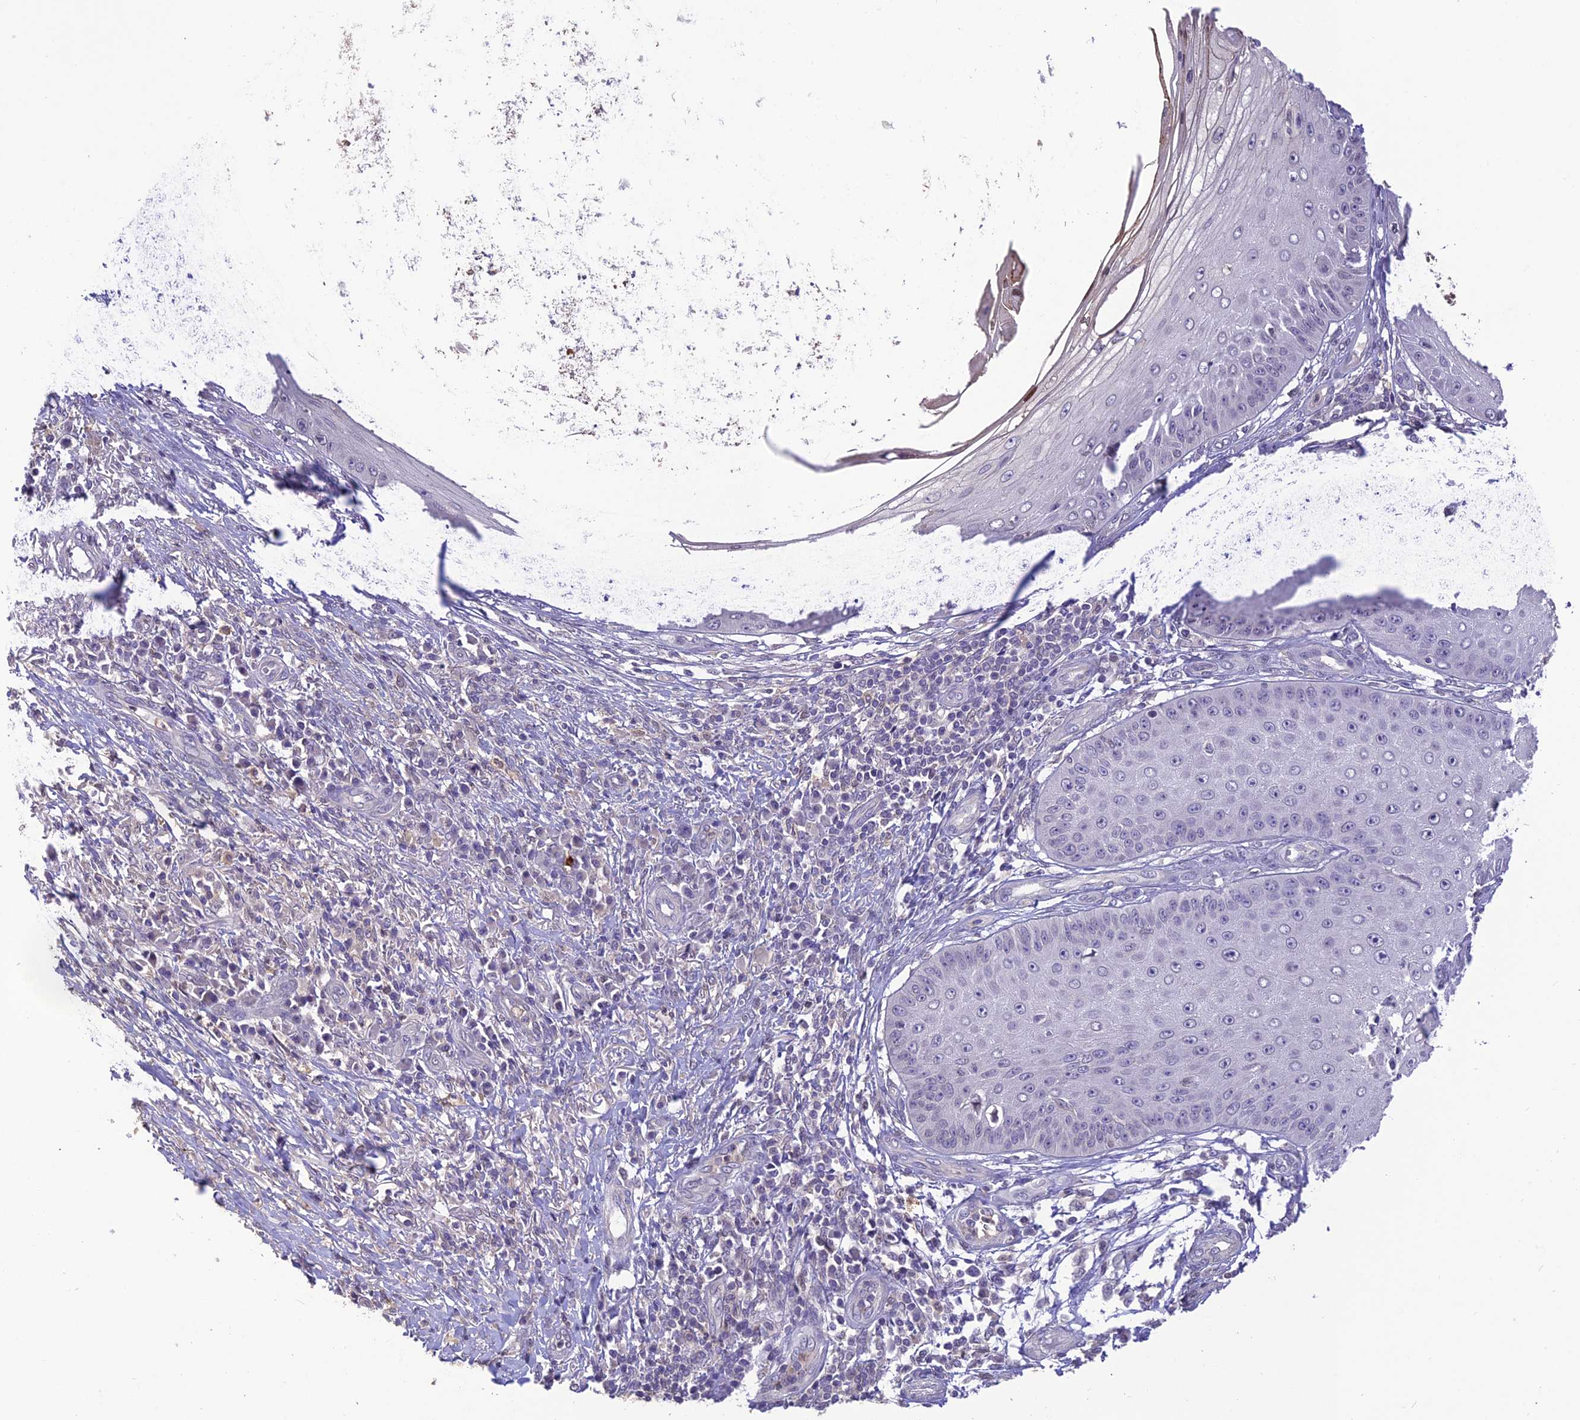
{"staining": {"intensity": "negative", "quantity": "none", "location": "none"}, "tissue": "skin cancer", "cell_type": "Tumor cells", "image_type": "cancer", "snomed": [{"axis": "morphology", "description": "Squamous cell carcinoma, NOS"}, {"axis": "topography", "description": "Skin"}], "caption": "Immunohistochemistry of skin squamous cell carcinoma displays no staining in tumor cells. (DAB (3,3'-diaminobenzidine) immunohistochemistry, high magnification).", "gene": "BMT2", "patient": {"sex": "male", "age": 70}}